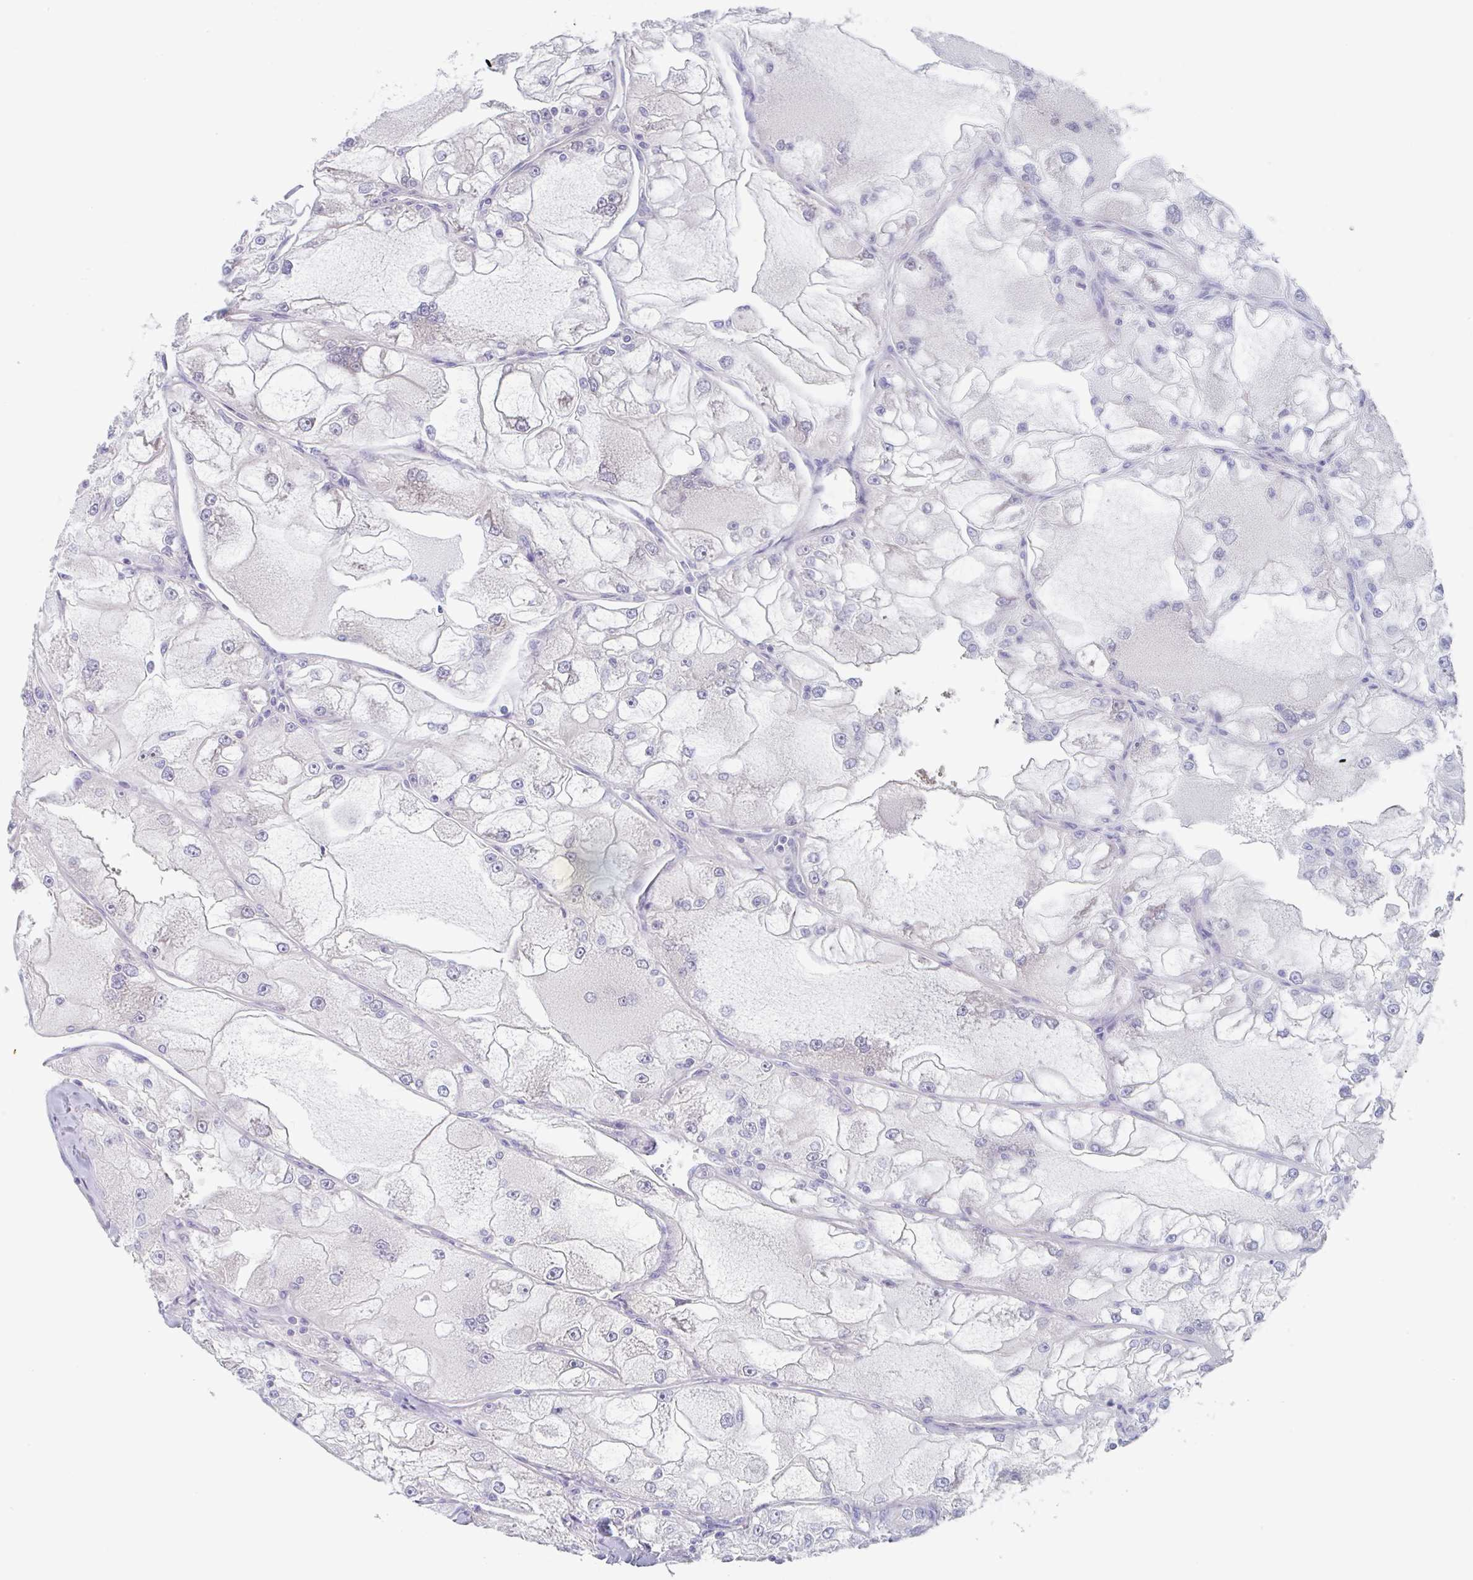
{"staining": {"intensity": "negative", "quantity": "none", "location": "none"}, "tissue": "renal cancer", "cell_type": "Tumor cells", "image_type": "cancer", "snomed": [{"axis": "morphology", "description": "Adenocarcinoma, NOS"}, {"axis": "topography", "description": "Kidney"}], "caption": "This image is of renal cancer stained with immunohistochemistry to label a protein in brown with the nuclei are counter-stained blue. There is no positivity in tumor cells. Brightfield microscopy of immunohistochemistry (IHC) stained with DAB (brown) and hematoxylin (blue), captured at high magnification.", "gene": "AMPD2", "patient": {"sex": "female", "age": 72}}